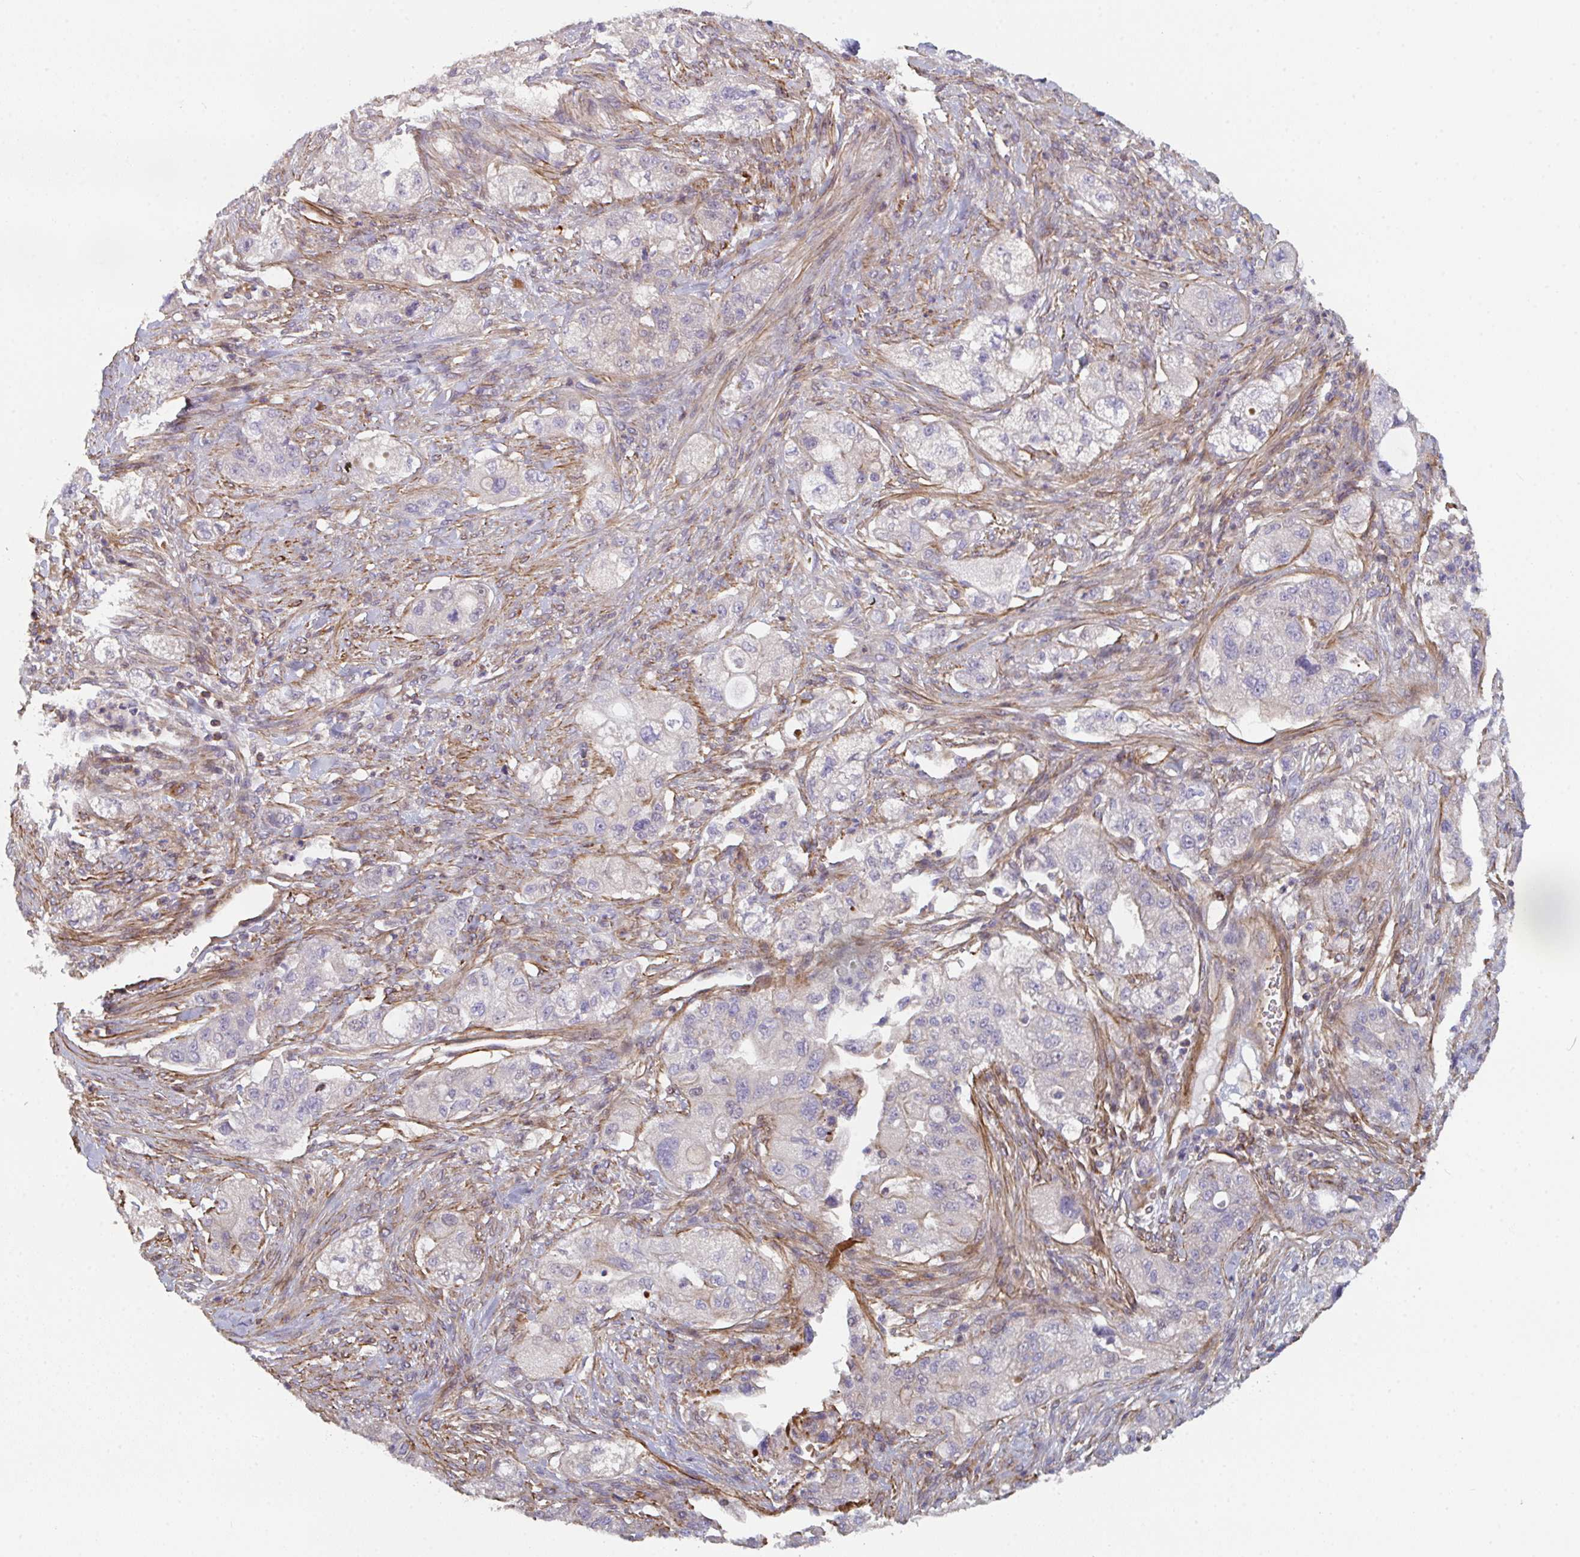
{"staining": {"intensity": "negative", "quantity": "none", "location": "none"}, "tissue": "pancreatic cancer", "cell_type": "Tumor cells", "image_type": "cancer", "snomed": [{"axis": "morphology", "description": "Adenocarcinoma, NOS"}, {"axis": "topography", "description": "Pancreas"}], "caption": "Immunohistochemical staining of human pancreatic cancer (adenocarcinoma) displays no significant expression in tumor cells.", "gene": "FZD2", "patient": {"sex": "female", "age": 78}}